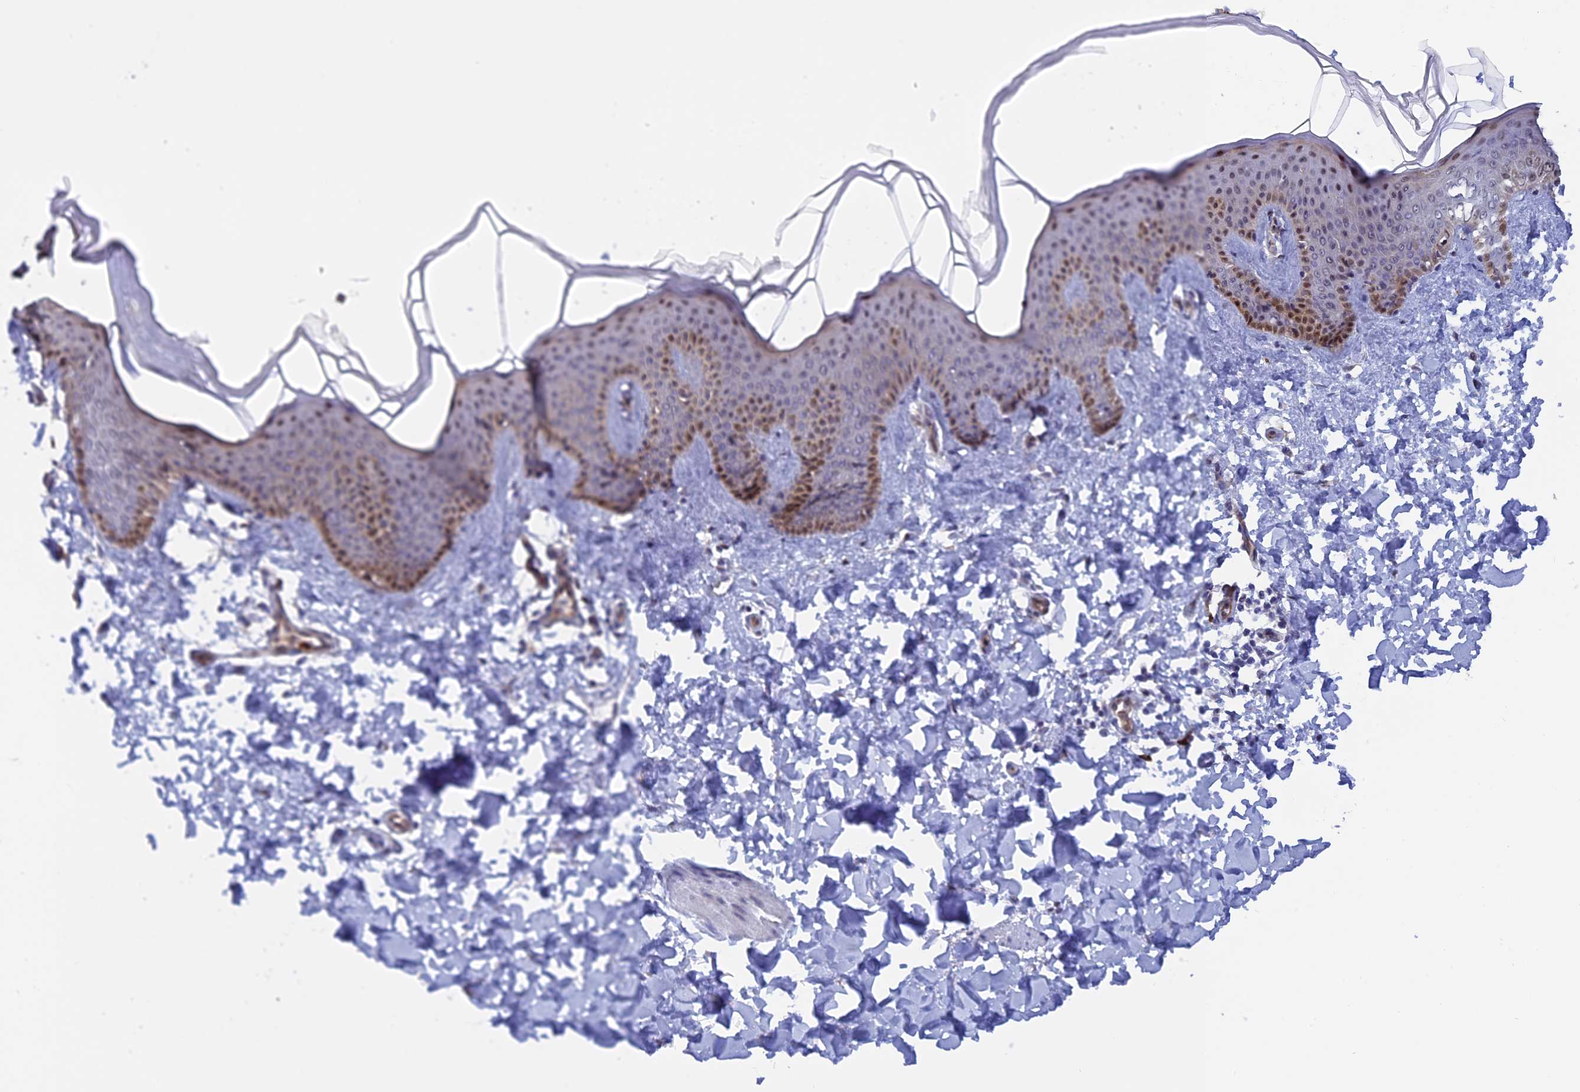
{"staining": {"intensity": "negative", "quantity": "none", "location": "none"}, "tissue": "skin", "cell_type": "Fibroblasts", "image_type": "normal", "snomed": [{"axis": "morphology", "description": "Normal tissue, NOS"}, {"axis": "topography", "description": "Skin"}], "caption": "The image reveals no staining of fibroblasts in normal skin.", "gene": "SLC26A1", "patient": {"sex": "male", "age": 36}}